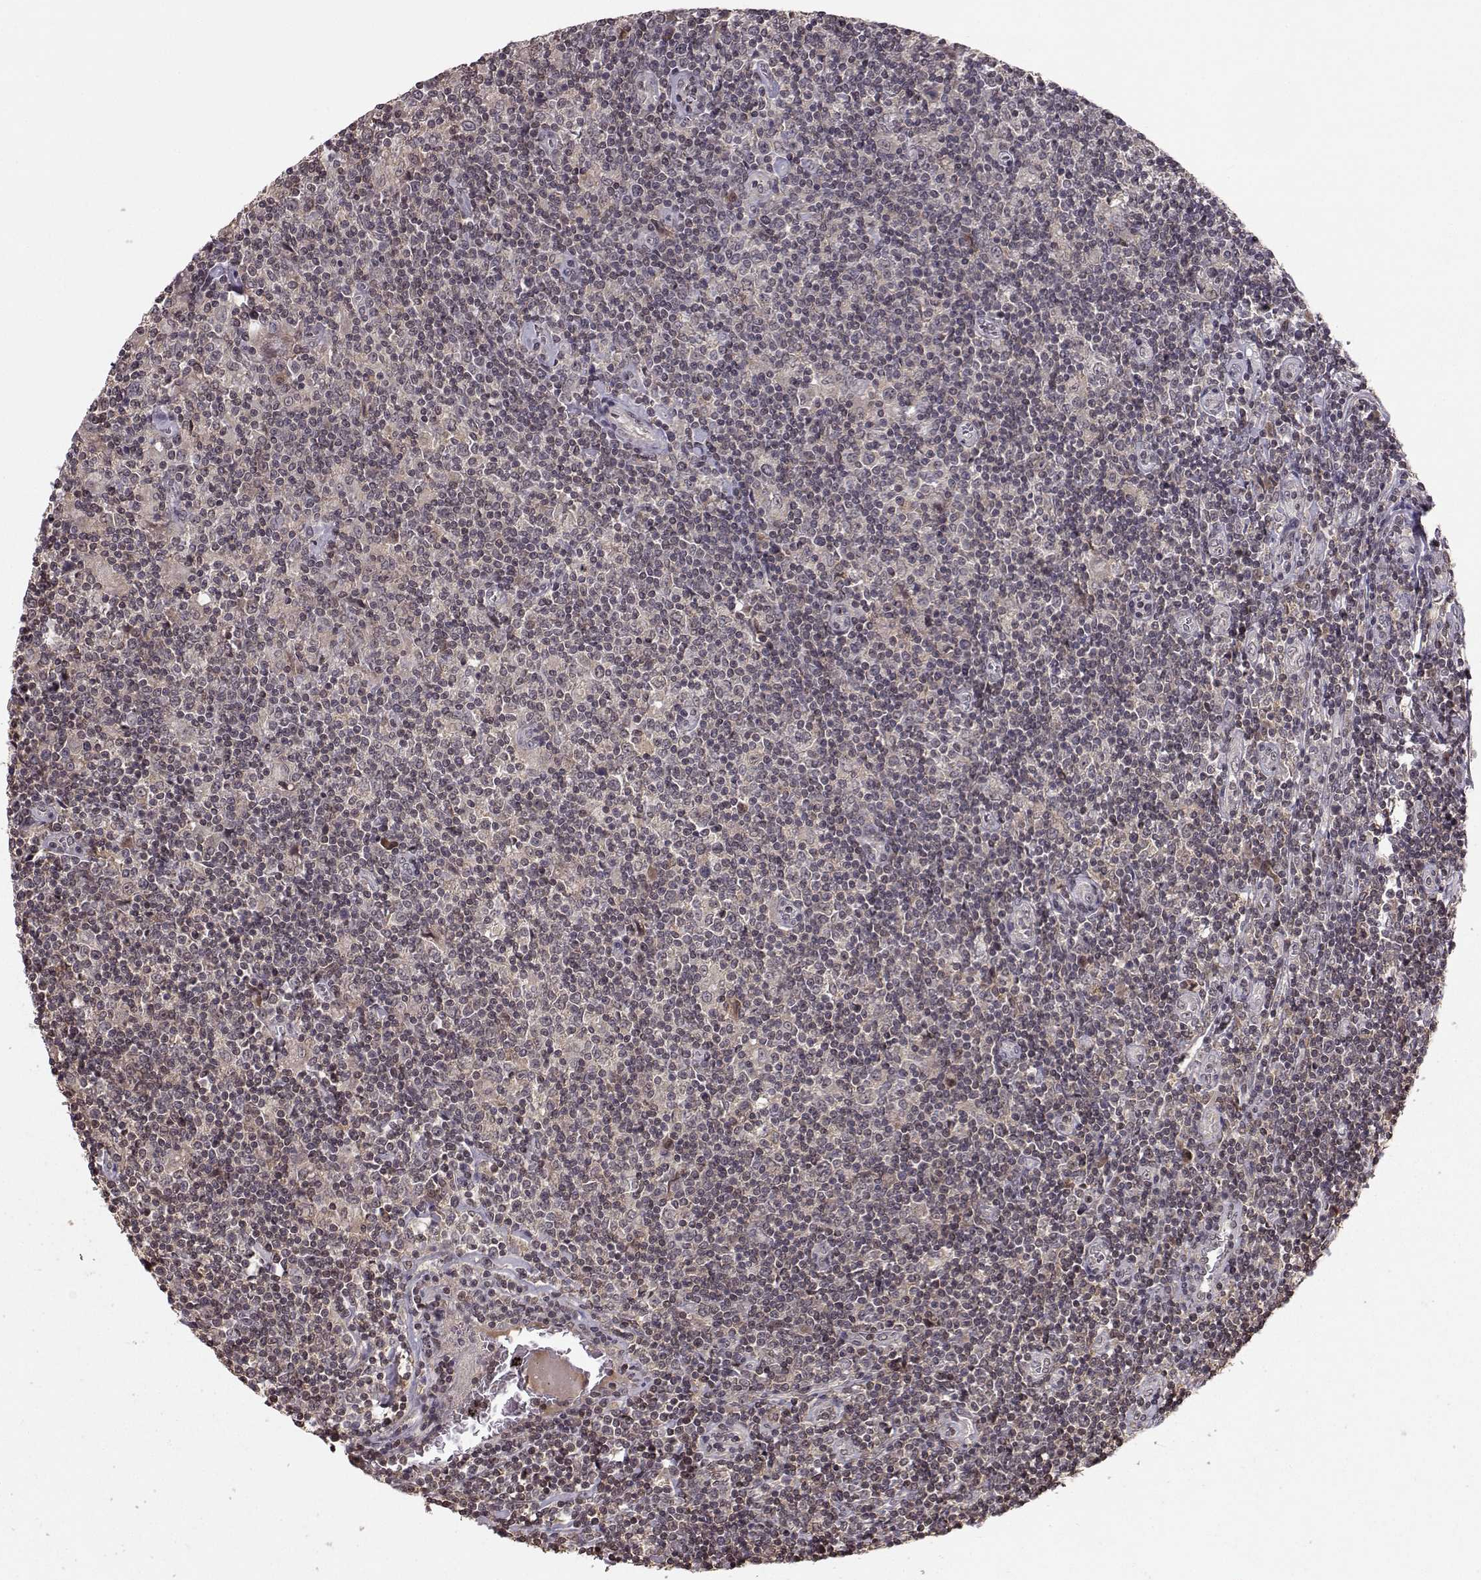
{"staining": {"intensity": "negative", "quantity": "none", "location": "none"}, "tissue": "lymphoma", "cell_type": "Tumor cells", "image_type": "cancer", "snomed": [{"axis": "morphology", "description": "Hodgkin's disease, NOS"}, {"axis": "topography", "description": "Lymph node"}], "caption": "Lymphoma stained for a protein using immunohistochemistry (IHC) reveals no staining tumor cells.", "gene": "PLEKHG3", "patient": {"sex": "male", "age": 40}}